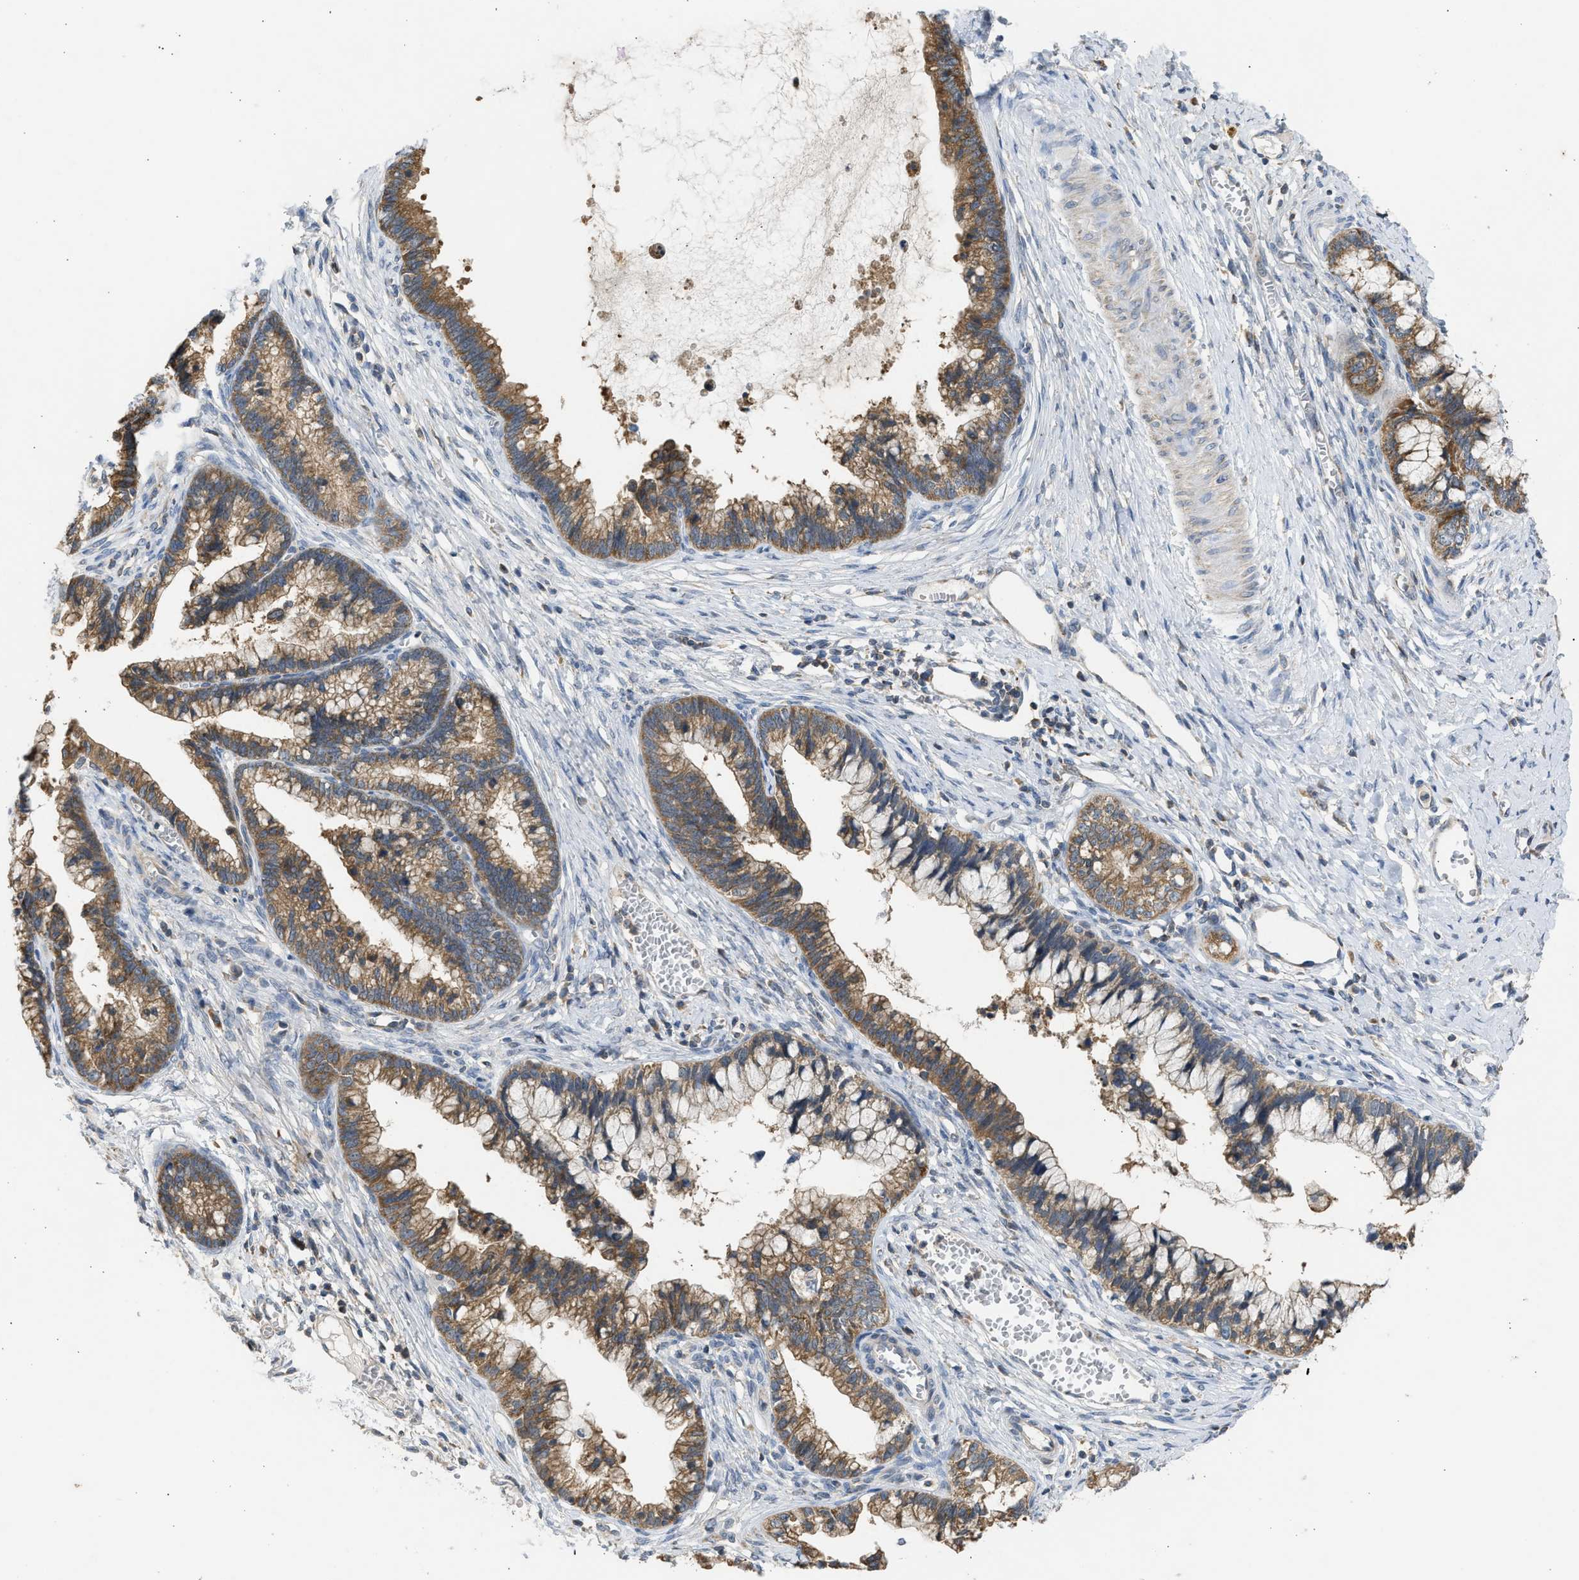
{"staining": {"intensity": "moderate", "quantity": ">75%", "location": "cytoplasmic/membranous"}, "tissue": "cervical cancer", "cell_type": "Tumor cells", "image_type": "cancer", "snomed": [{"axis": "morphology", "description": "Adenocarcinoma, NOS"}, {"axis": "topography", "description": "Cervix"}], "caption": "IHC staining of cervical cancer, which shows medium levels of moderate cytoplasmic/membranous staining in approximately >75% of tumor cells indicating moderate cytoplasmic/membranous protein expression. The staining was performed using DAB (brown) for protein detection and nuclei were counterstained in hematoxylin (blue).", "gene": "CYP1A1", "patient": {"sex": "female", "age": 44}}